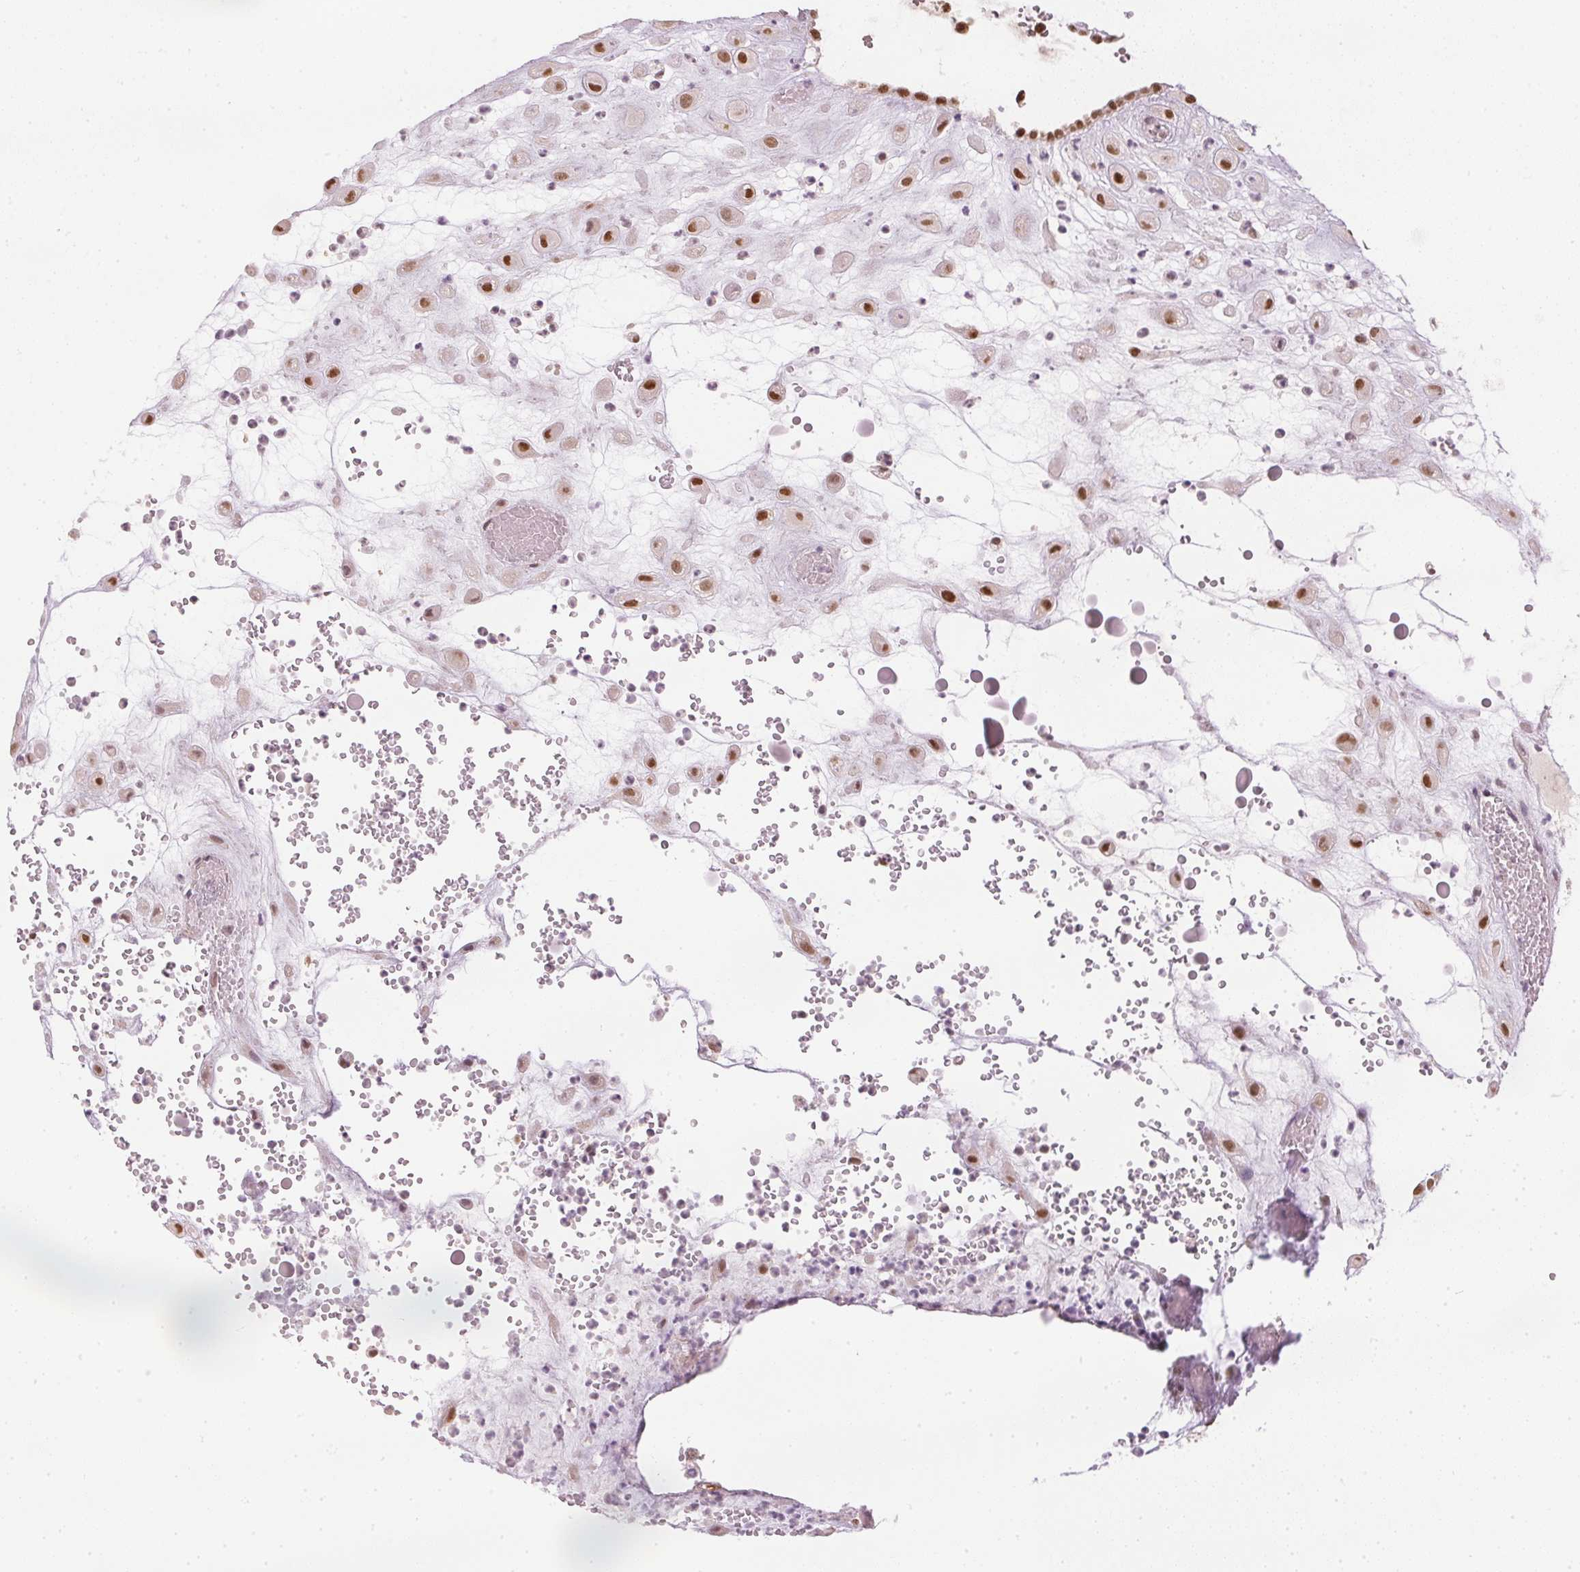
{"staining": {"intensity": "moderate", "quantity": ">75%", "location": "nuclear"}, "tissue": "placenta", "cell_type": "Decidual cells", "image_type": "normal", "snomed": [{"axis": "morphology", "description": "Normal tissue, NOS"}, {"axis": "topography", "description": "Placenta"}], "caption": "Placenta stained for a protein (brown) displays moderate nuclear positive staining in approximately >75% of decidual cells.", "gene": "ENSG00000267001", "patient": {"sex": "female", "age": 24}}